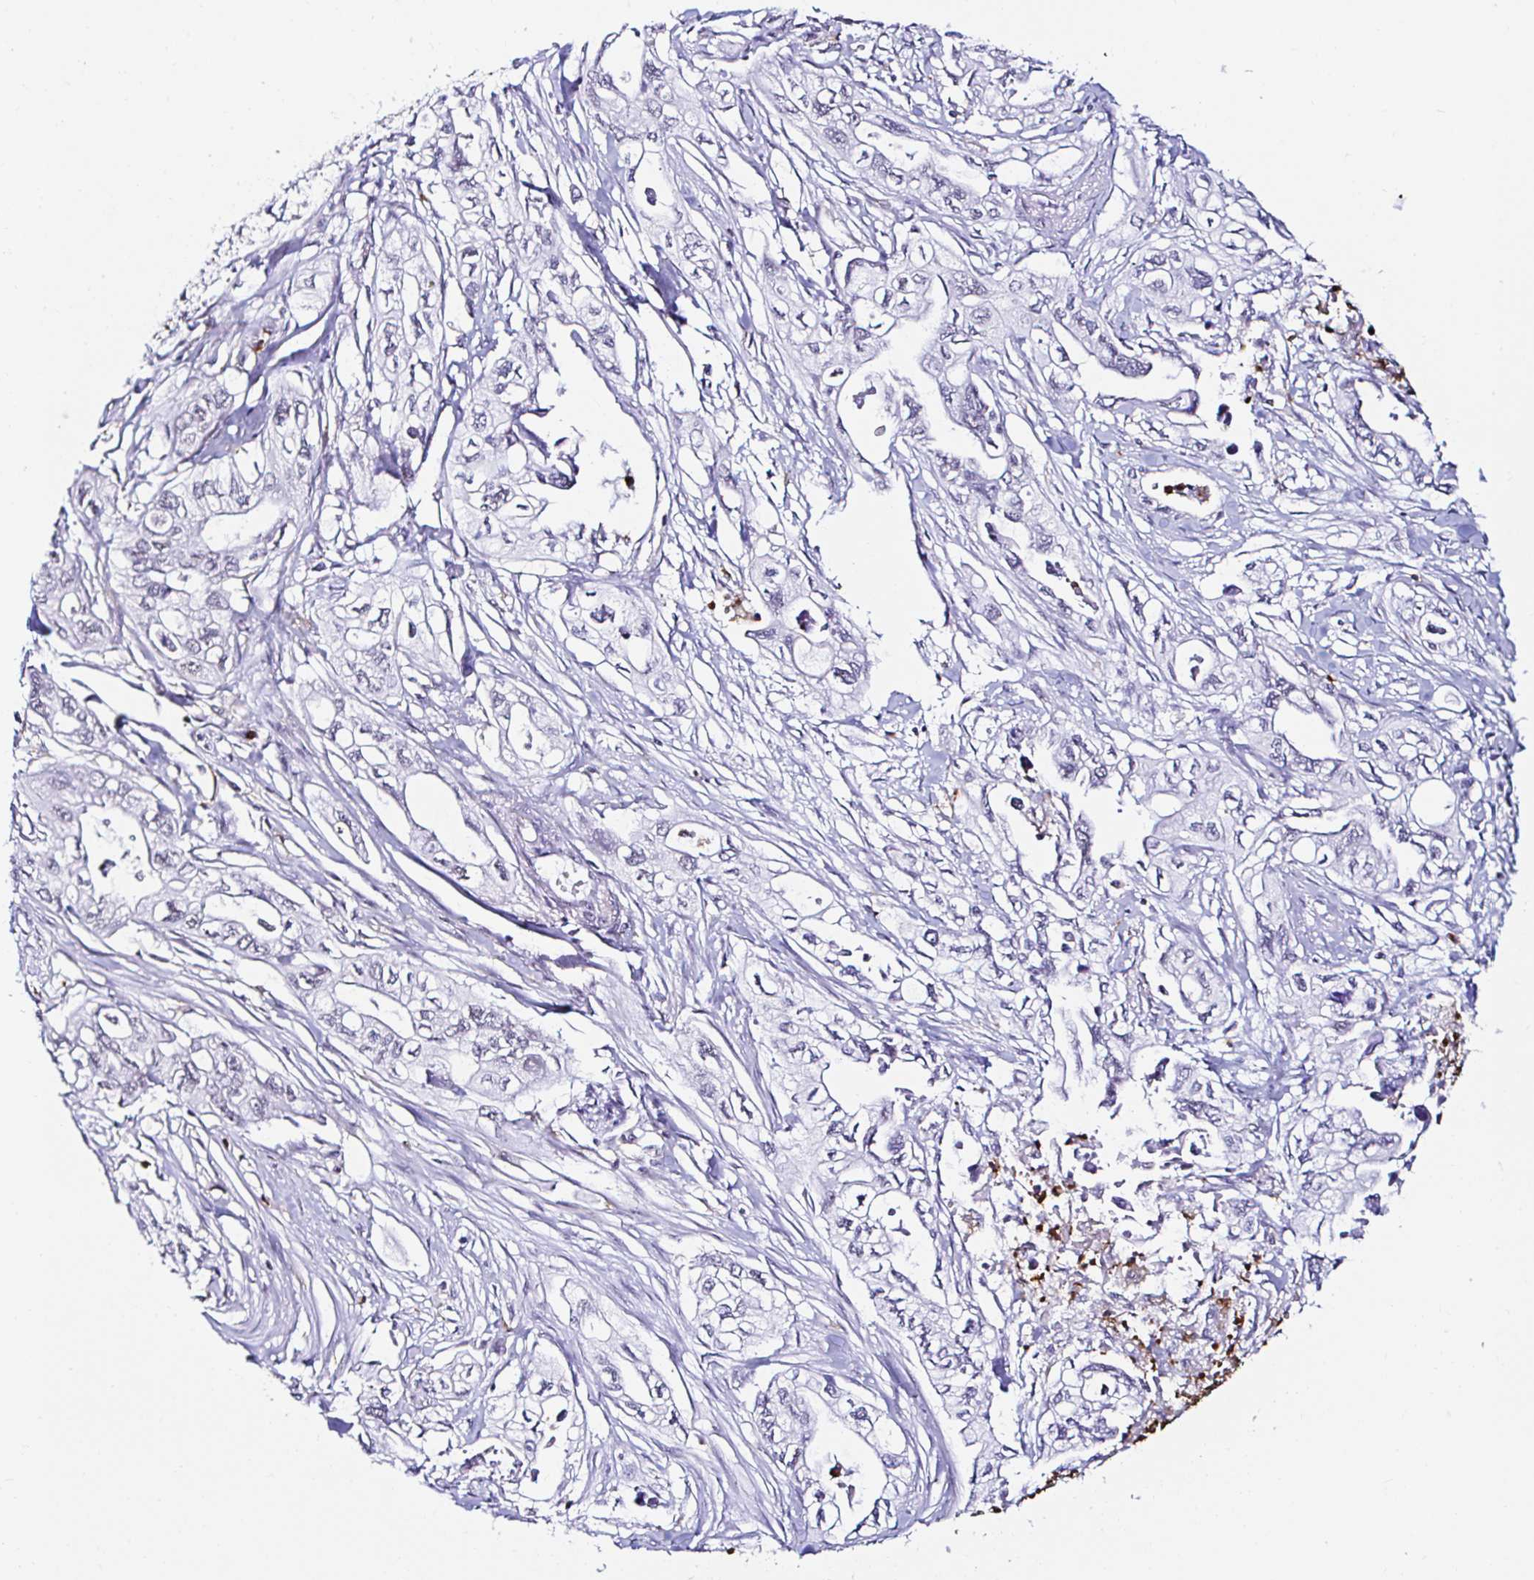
{"staining": {"intensity": "negative", "quantity": "none", "location": "none"}, "tissue": "pancreatic cancer", "cell_type": "Tumor cells", "image_type": "cancer", "snomed": [{"axis": "morphology", "description": "Adenocarcinoma, NOS"}, {"axis": "topography", "description": "Pancreas"}], "caption": "Pancreatic cancer (adenocarcinoma) was stained to show a protein in brown. There is no significant expression in tumor cells.", "gene": "CYBB", "patient": {"sex": "male", "age": 68}}